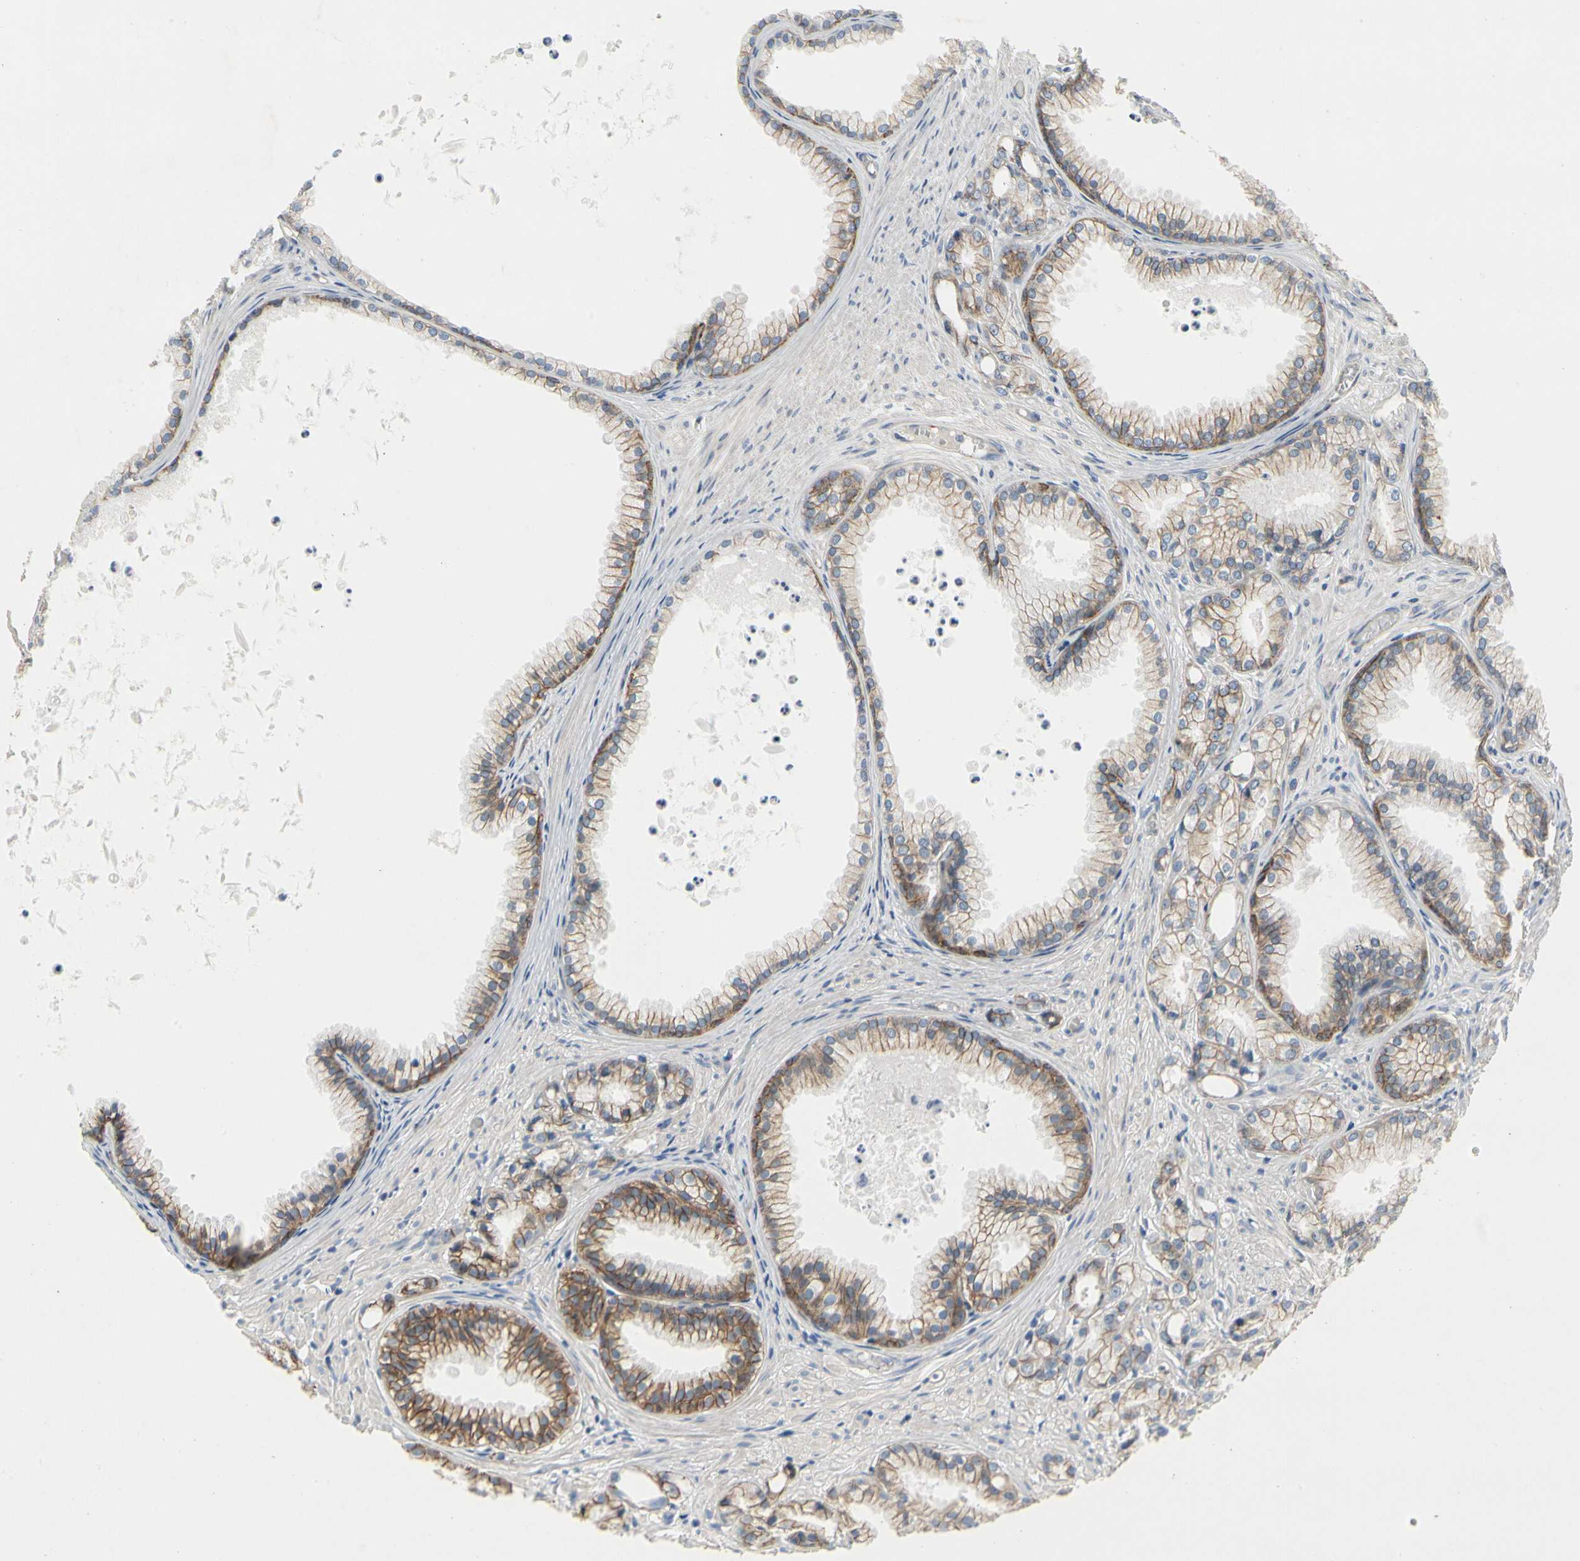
{"staining": {"intensity": "moderate", "quantity": "25%-75%", "location": "cytoplasmic/membranous"}, "tissue": "prostate cancer", "cell_type": "Tumor cells", "image_type": "cancer", "snomed": [{"axis": "morphology", "description": "Adenocarcinoma, Low grade"}, {"axis": "topography", "description": "Prostate"}], "caption": "Tumor cells exhibit medium levels of moderate cytoplasmic/membranous staining in approximately 25%-75% of cells in adenocarcinoma (low-grade) (prostate).", "gene": "LGR6", "patient": {"sex": "male", "age": 72}}